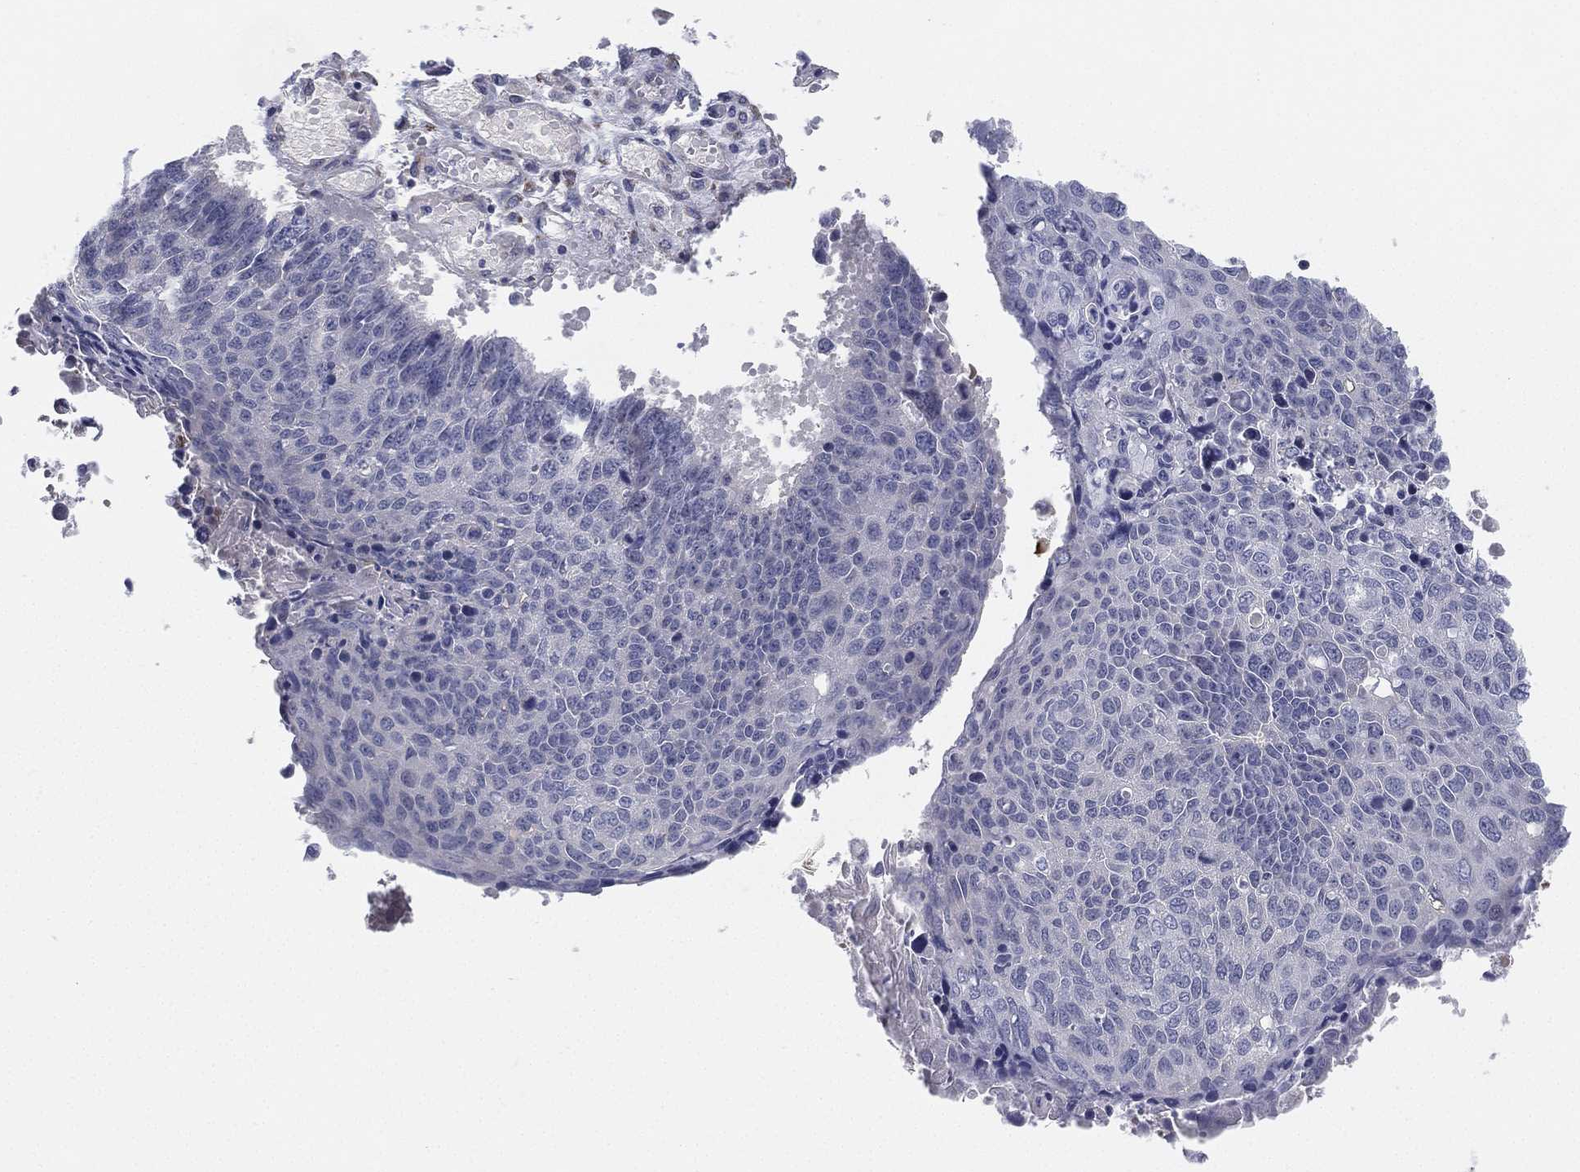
{"staining": {"intensity": "negative", "quantity": "none", "location": "none"}, "tissue": "lung cancer", "cell_type": "Tumor cells", "image_type": "cancer", "snomed": [{"axis": "morphology", "description": "Squamous cell carcinoma, NOS"}, {"axis": "topography", "description": "Lung"}], "caption": "This is an immunohistochemistry photomicrograph of human squamous cell carcinoma (lung). There is no staining in tumor cells.", "gene": "MLF1", "patient": {"sex": "male", "age": 73}}